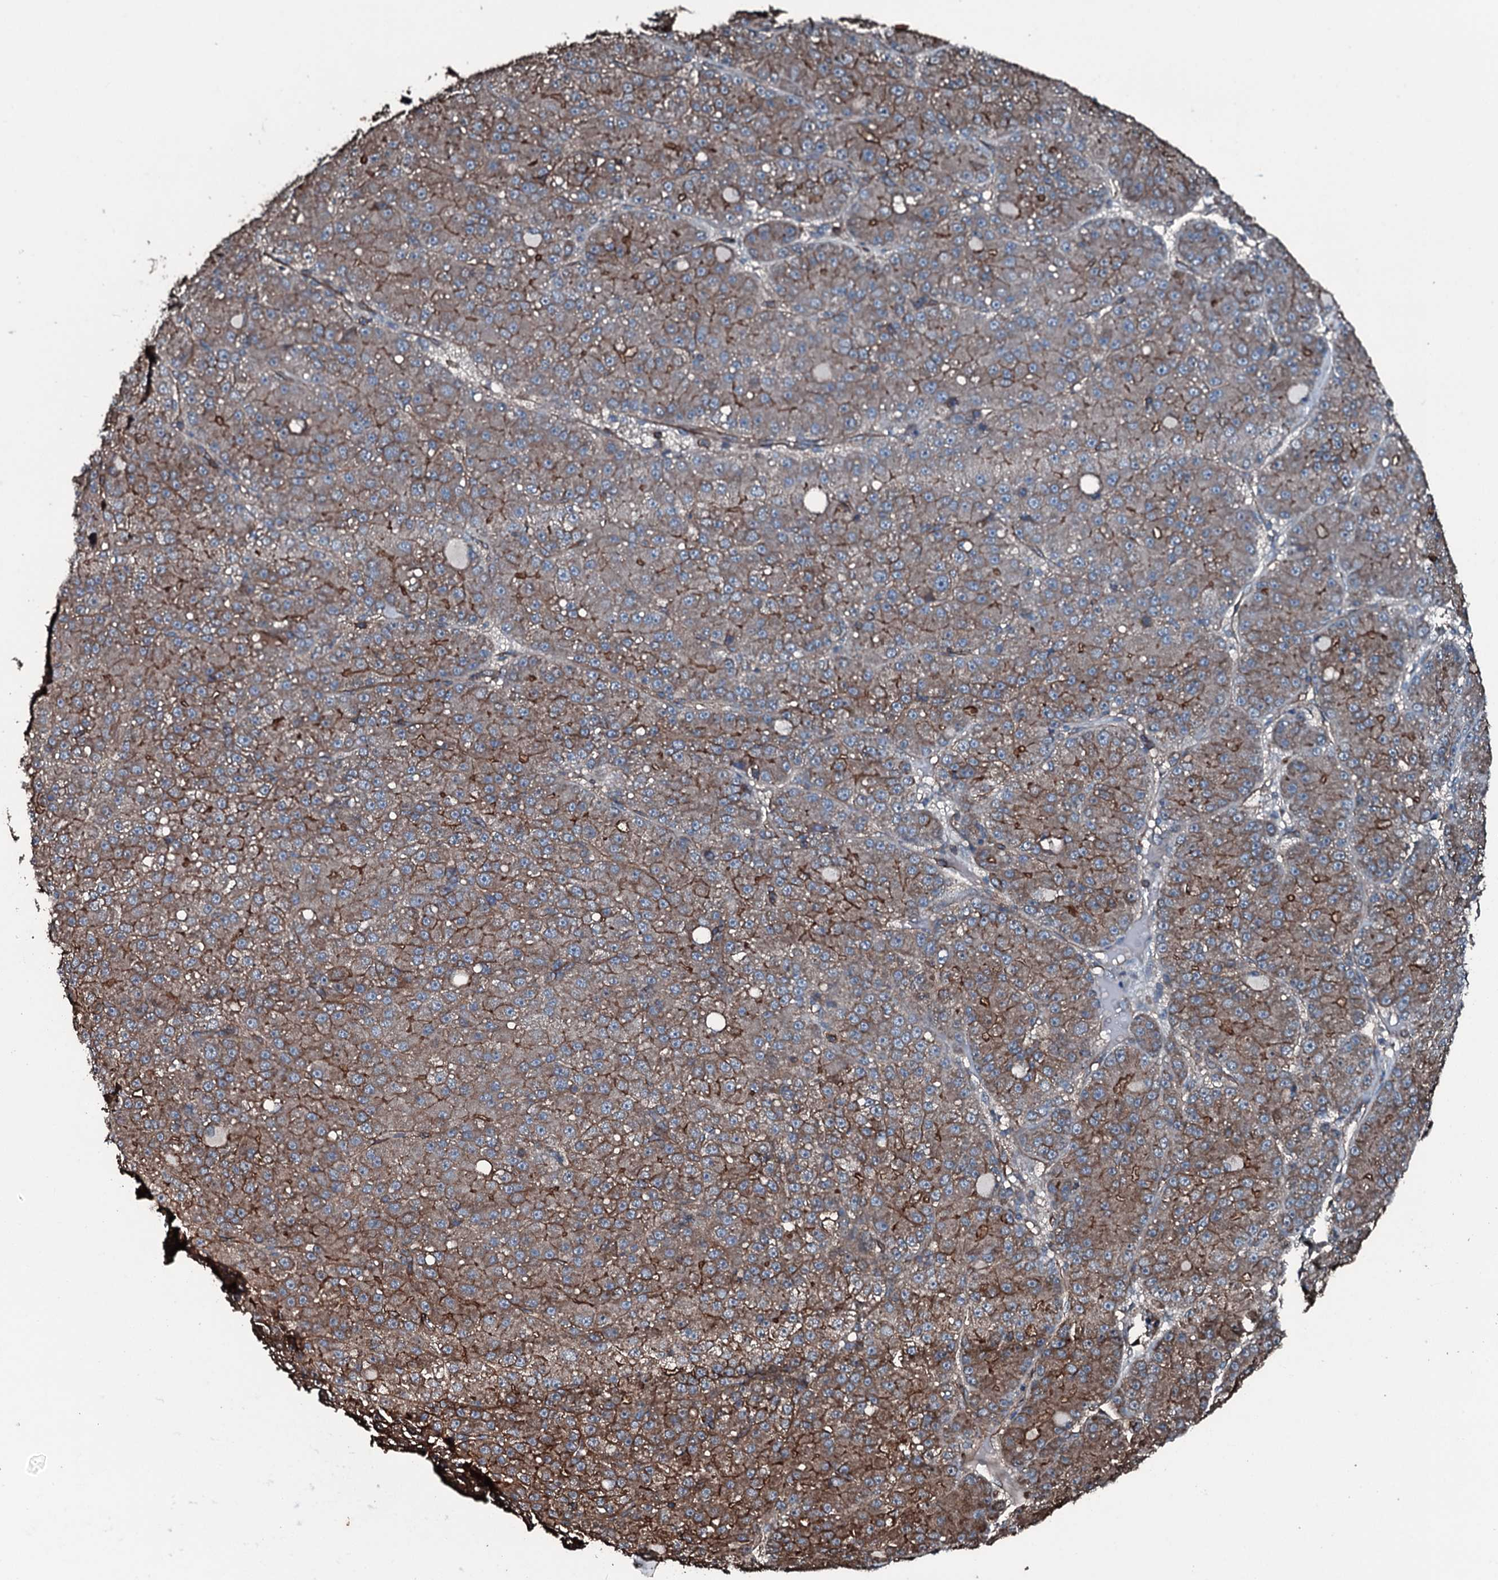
{"staining": {"intensity": "moderate", "quantity": "25%-75%", "location": "cytoplasmic/membranous"}, "tissue": "liver cancer", "cell_type": "Tumor cells", "image_type": "cancer", "snomed": [{"axis": "morphology", "description": "Carcinoma, Hepatocellular, NOS"}, {"axis": "topography", "description": "Liver"}], "caption": "Protein staining of liver hepatocellular carcinoma tissue displays moderate cytoplasmic/membranous staining in approximately 25%-75% of tumor cells.", "gene": "SLC25A38", "patient": {"sex": "male", "age": 67}}